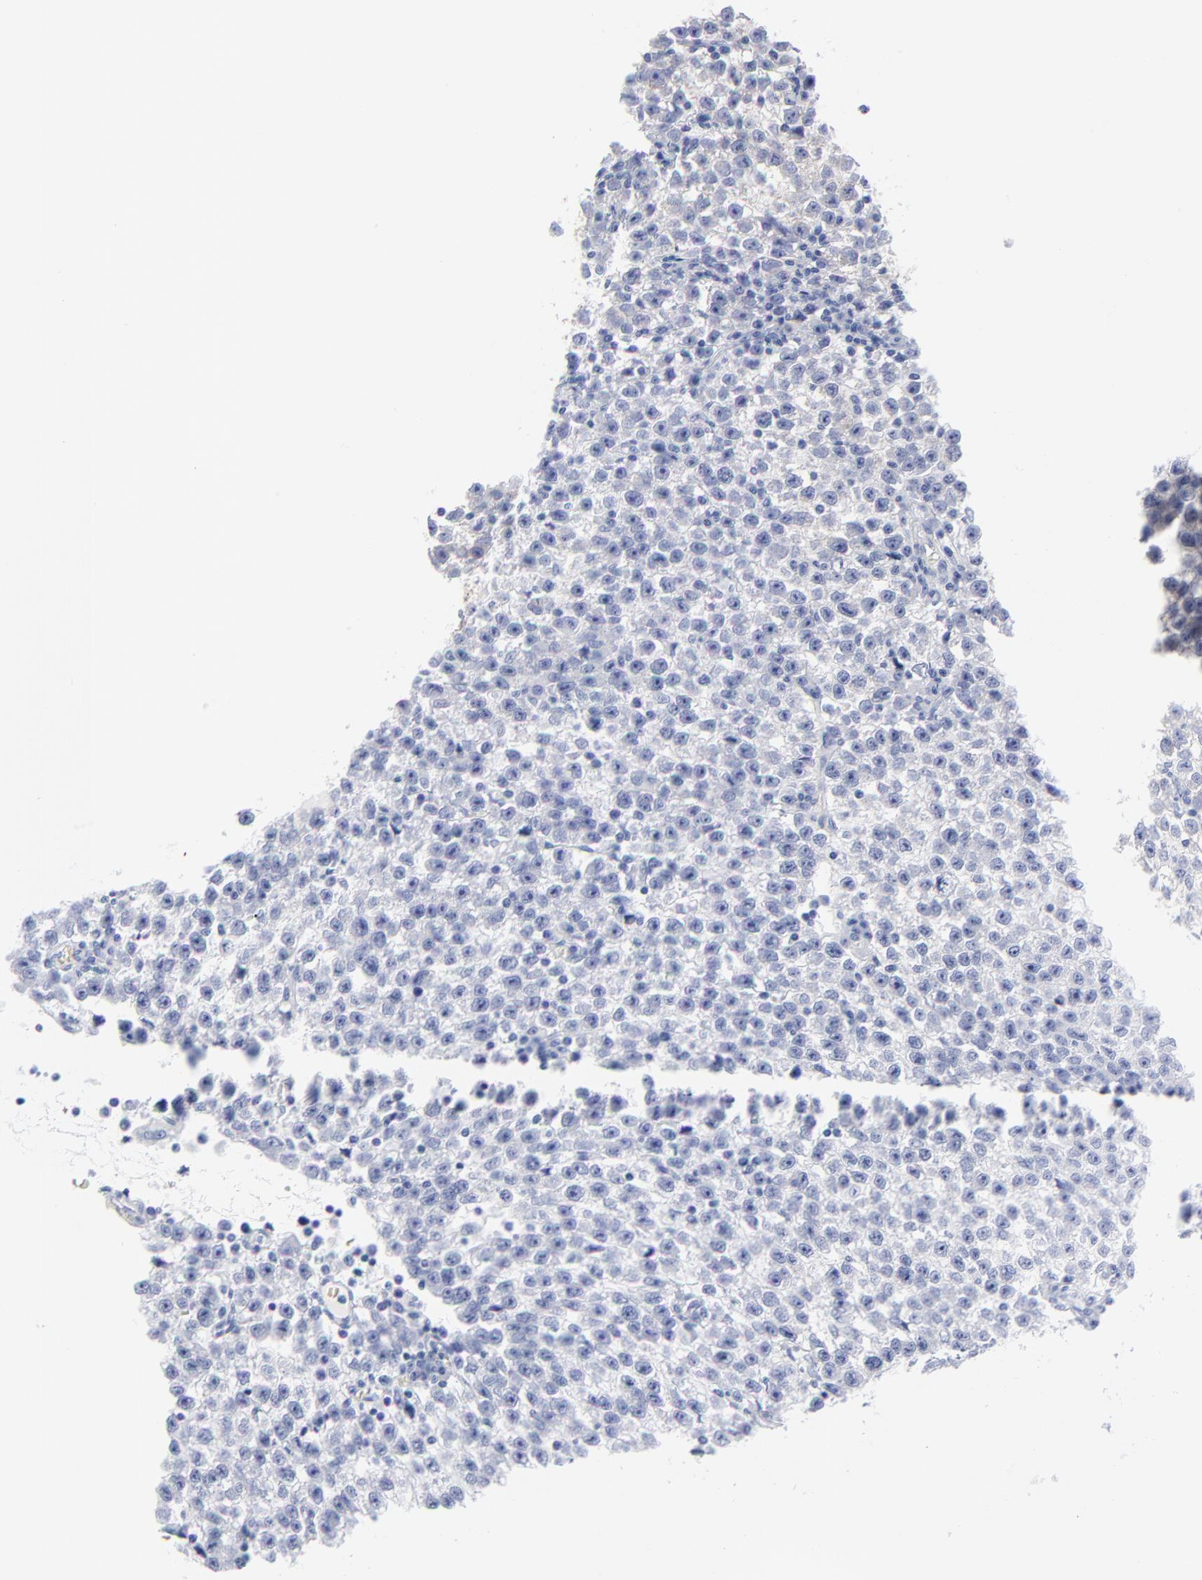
{"staining": {"intensity": "weak", "quantity": "25%-75%", "location": "cytoplasmic/membranous"}, "tissue": "testis cancer", "cell_type": "Tumor cells", "image_type": "cancer", "snomed": [{"axis": "morphology", "description": "Seminoma, NOS"}, {"axis": "topography", "description": "Testis"}], "caption": "This is an image of immunohistochemistry staining of seminoma (testis), which shows weak positivity in the cytoplasmic/membranous of tumor cells.", "gene": "CNTN3", "patient": {"sex": "male", "age": 35}}